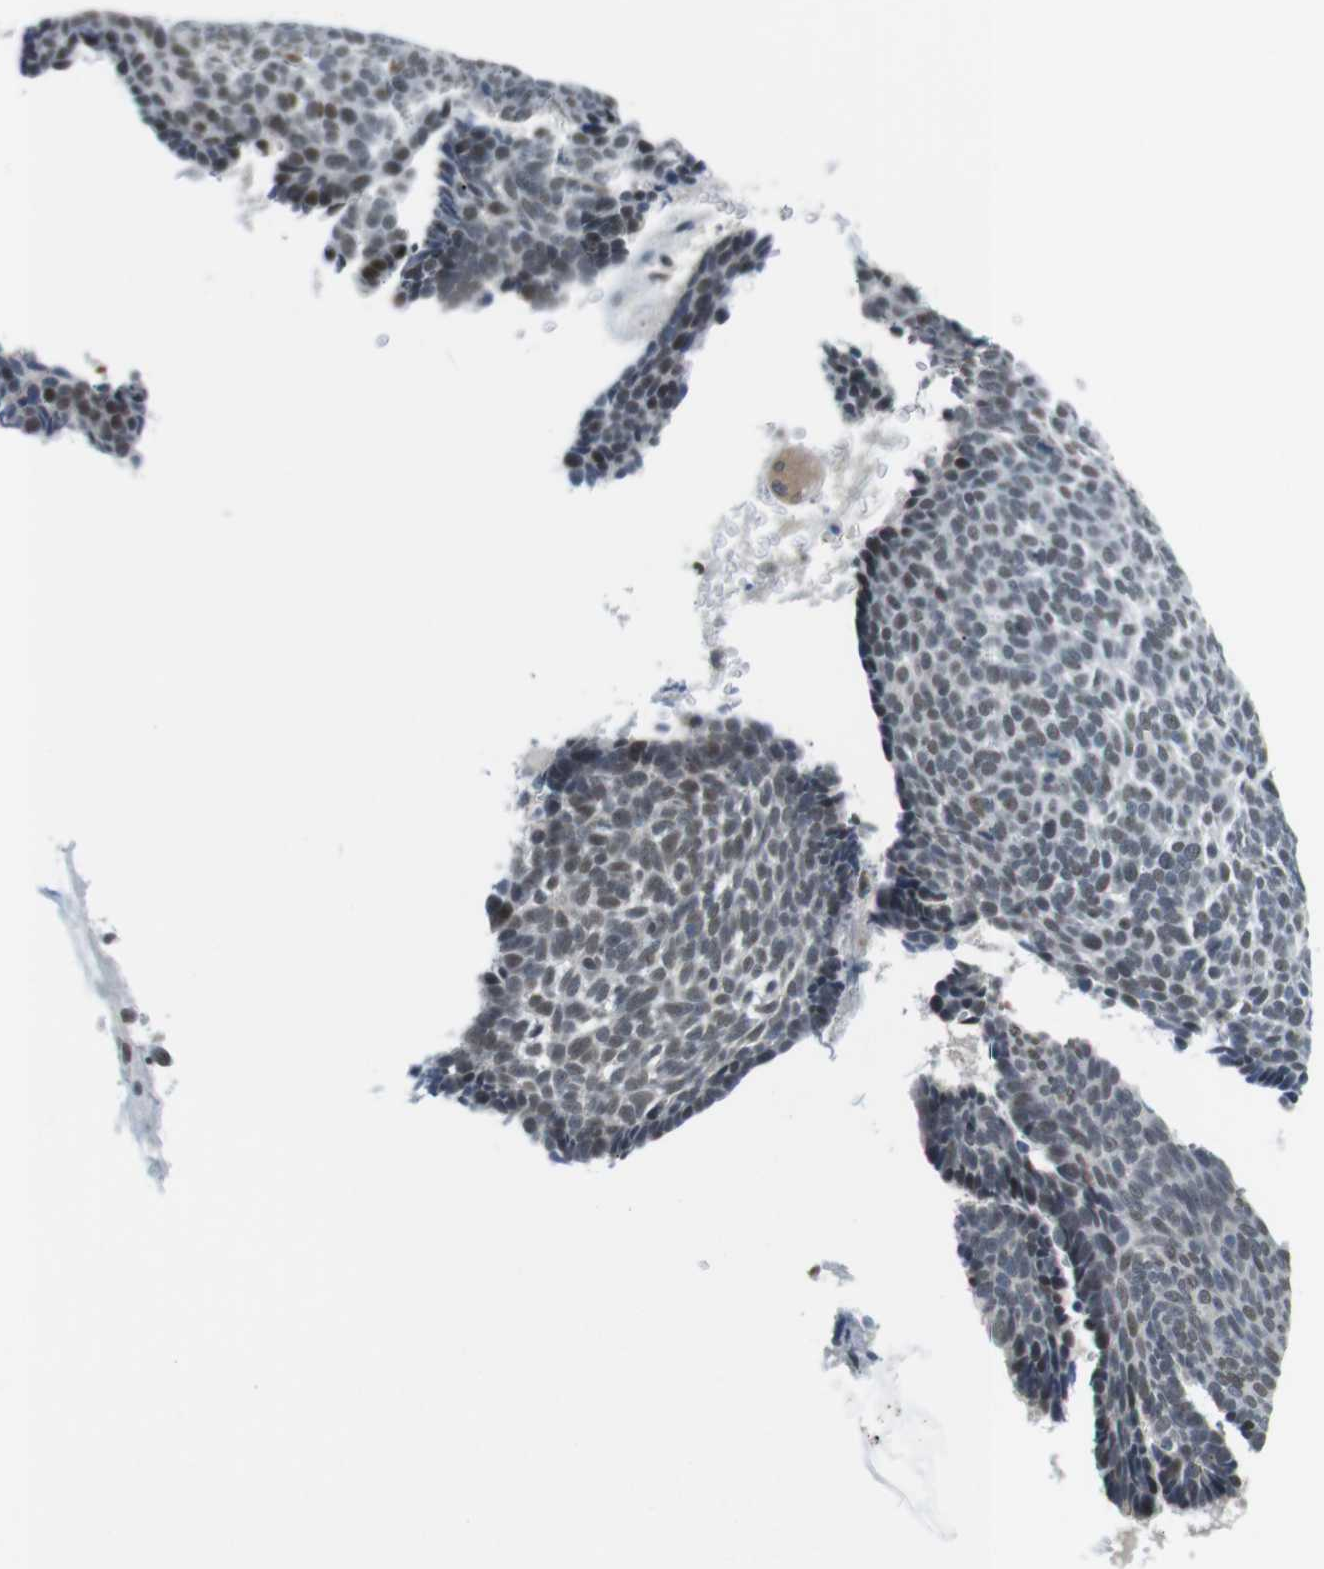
{"staining": {"intensity": "moderate", "quantity": "<25%", "location": "nuclear"}, "tissue": "skin cancer", "cell_type": "Tumor cells", "image_type": "cancer", "snomed": [{"axis": "morphology", "description": "Basal cell carcinoma"}, {"axis": "topography", "description": "Skin"}], "caption": "Immunohistochemical staining of human skin cancer exhibits low levels of moderate nuclear staining in about <25% of tumor cells.", "gene": "USP7", "patient": {"sex": "male", "age": 84}}